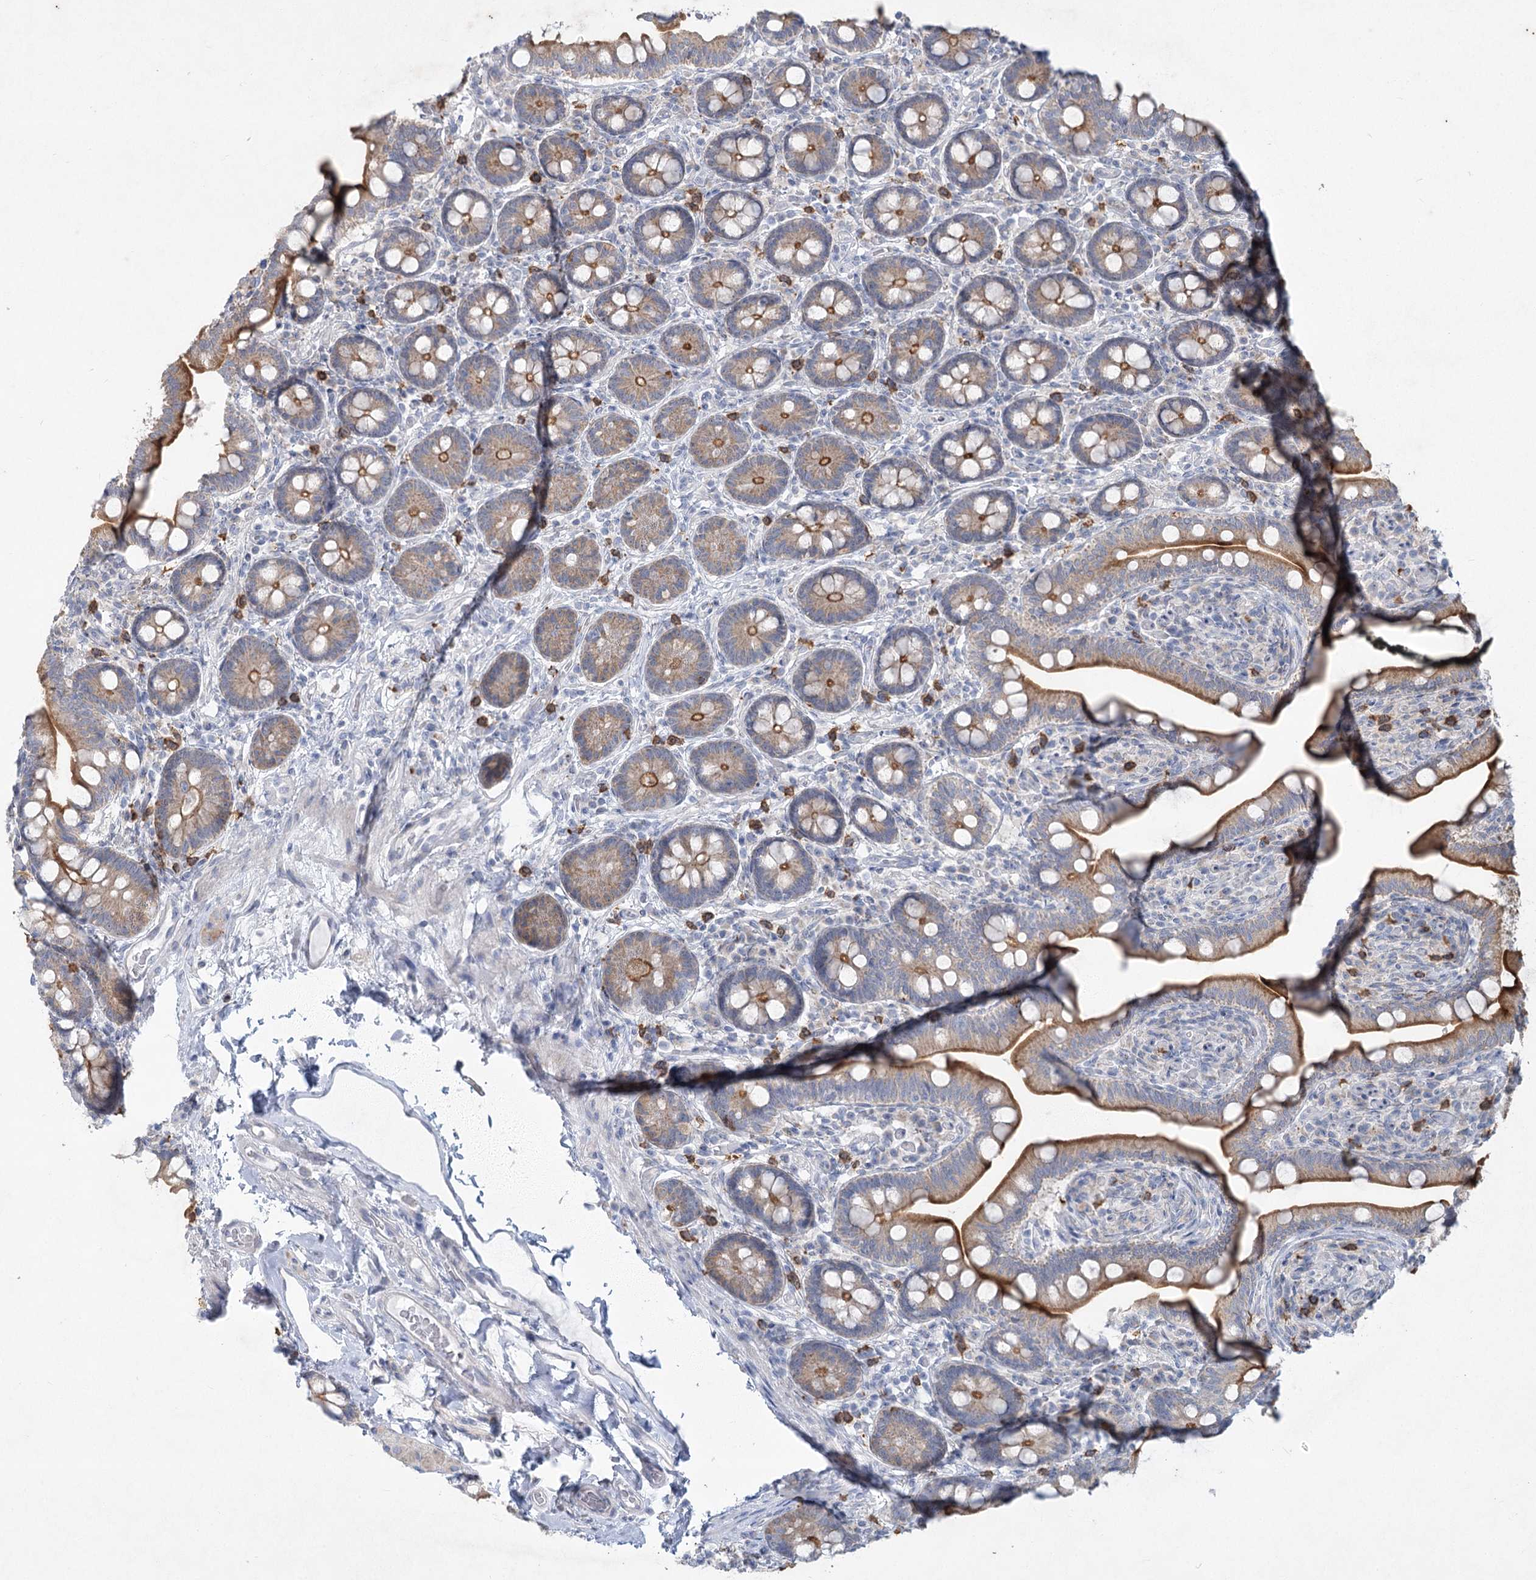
{"staining": {"intensity": "strong", "quantity": "25%-75%", "location": "cytoplasmic/membranous"}, "tissue": "small intestine", "cell_type": "Glandular cells", "image_type": "normal", "snomed": [{"axis": "morphology", "description": "Normal tissue, NOS"}, {"axis": "topography", "description": "Small intestine"}], "caption": "About 25%-75% of glandular cells in unremarkable human small intestine exhibit strong cytoplasmic/membranous protein expression as visualized by brown immunohistochemical staining.", "gene": "PLA2G12A", "patient": {"sex": "female", "age": 64}}